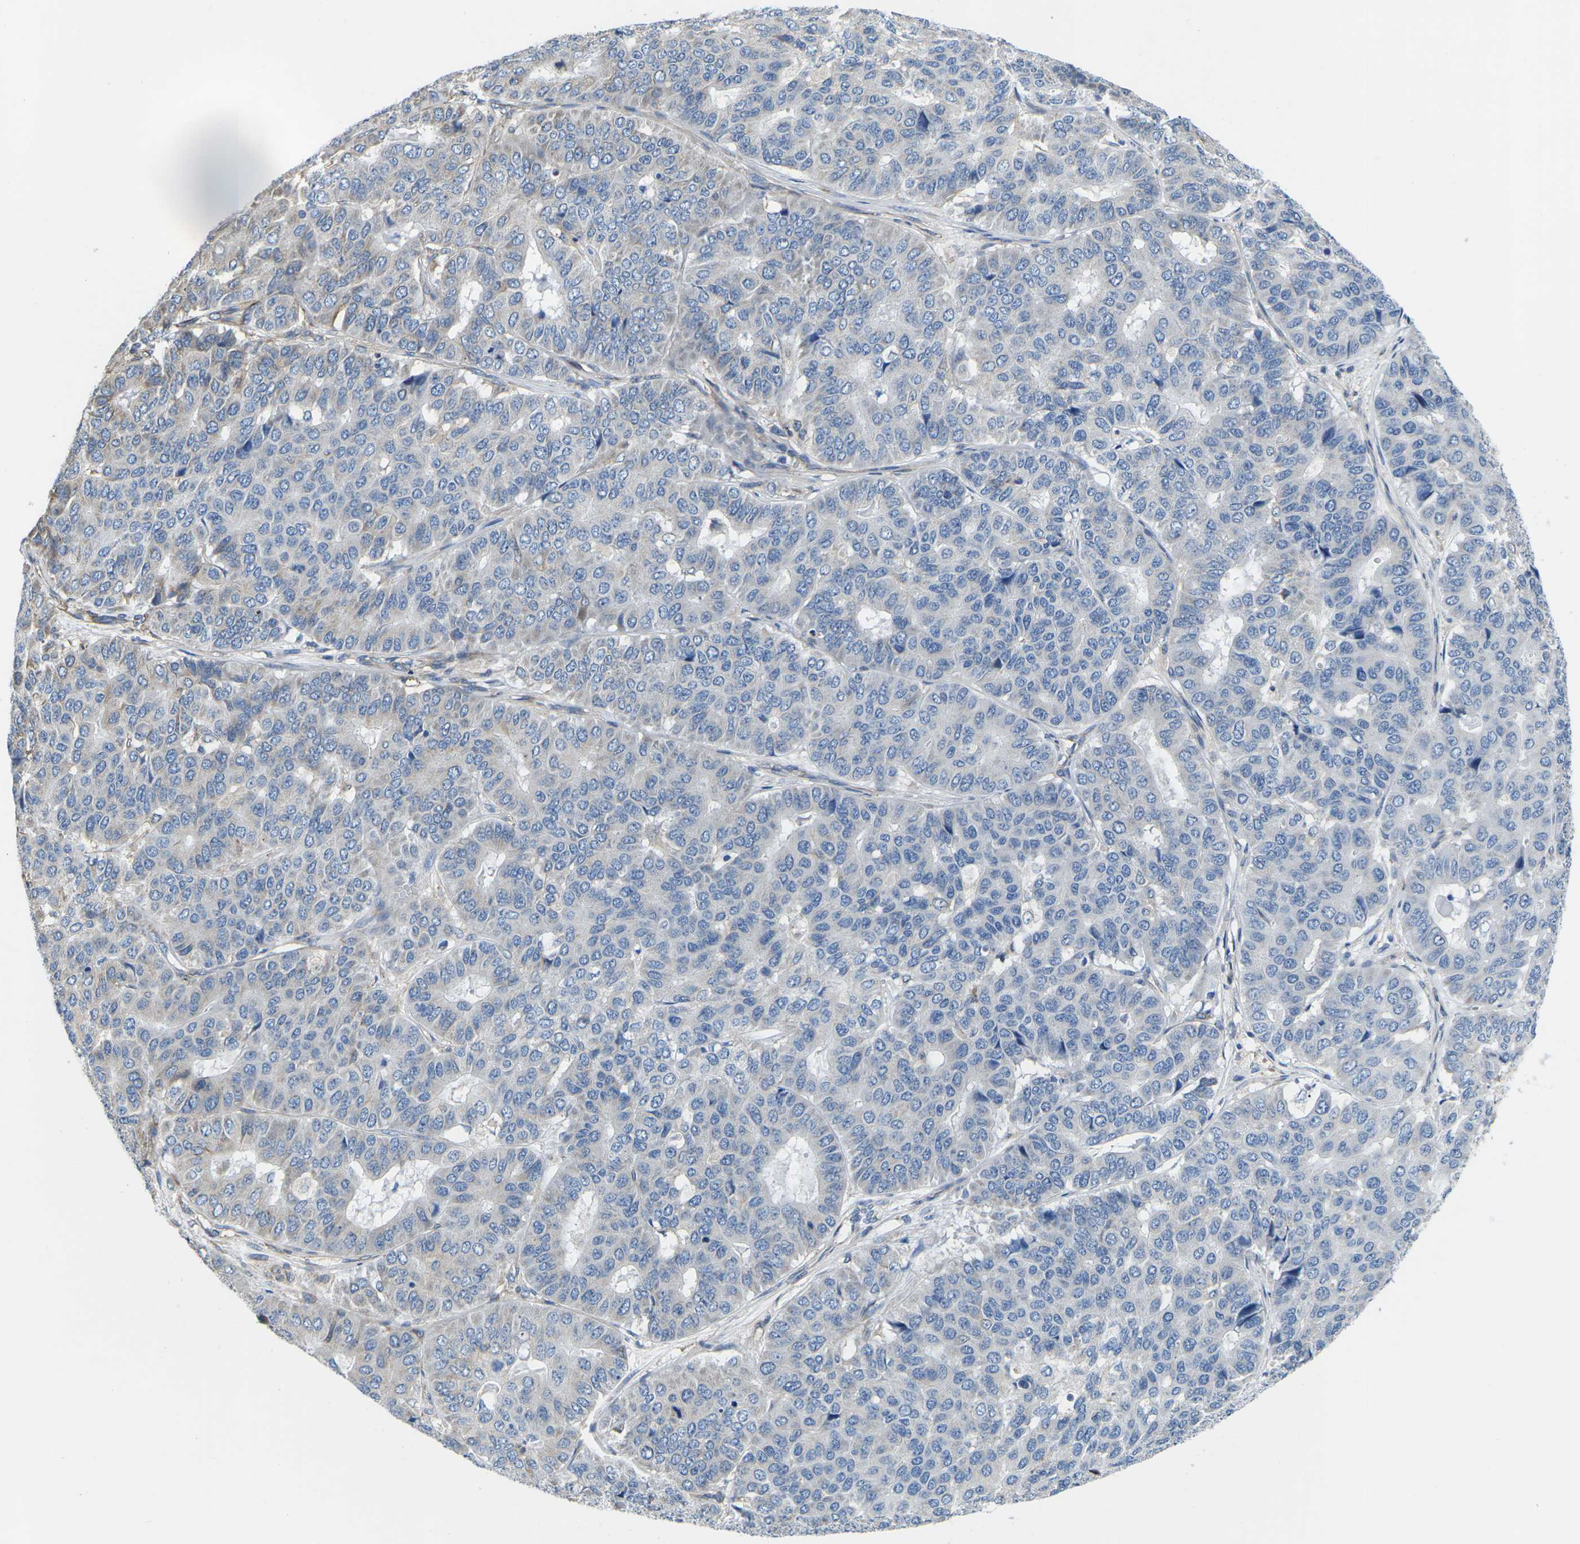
{"staining": {"intensity": "negative", "quantity": "none", "location": "none"}, "tissue": "pancreatic cancer", "cell_type": "Tumor cells", "image_type": "cancer", "snomed": [{"axis": "morphology", "description": "Adenocarcinoma, NOS"}, {"axis": "topography", "description": "Pancreas"}], "caption": "Immunohistochemical staining of human adenocarcinoma (pancreatic) demonstrates no significant expression in tumor cells. The staining is performed using DAB (3,3'-diaminobenzidine) brown chromogen with nuclei counter-stained in using hematoxylin.", "gene": "TMEFF2", "patient": {"sex": "male", "age": 50}}